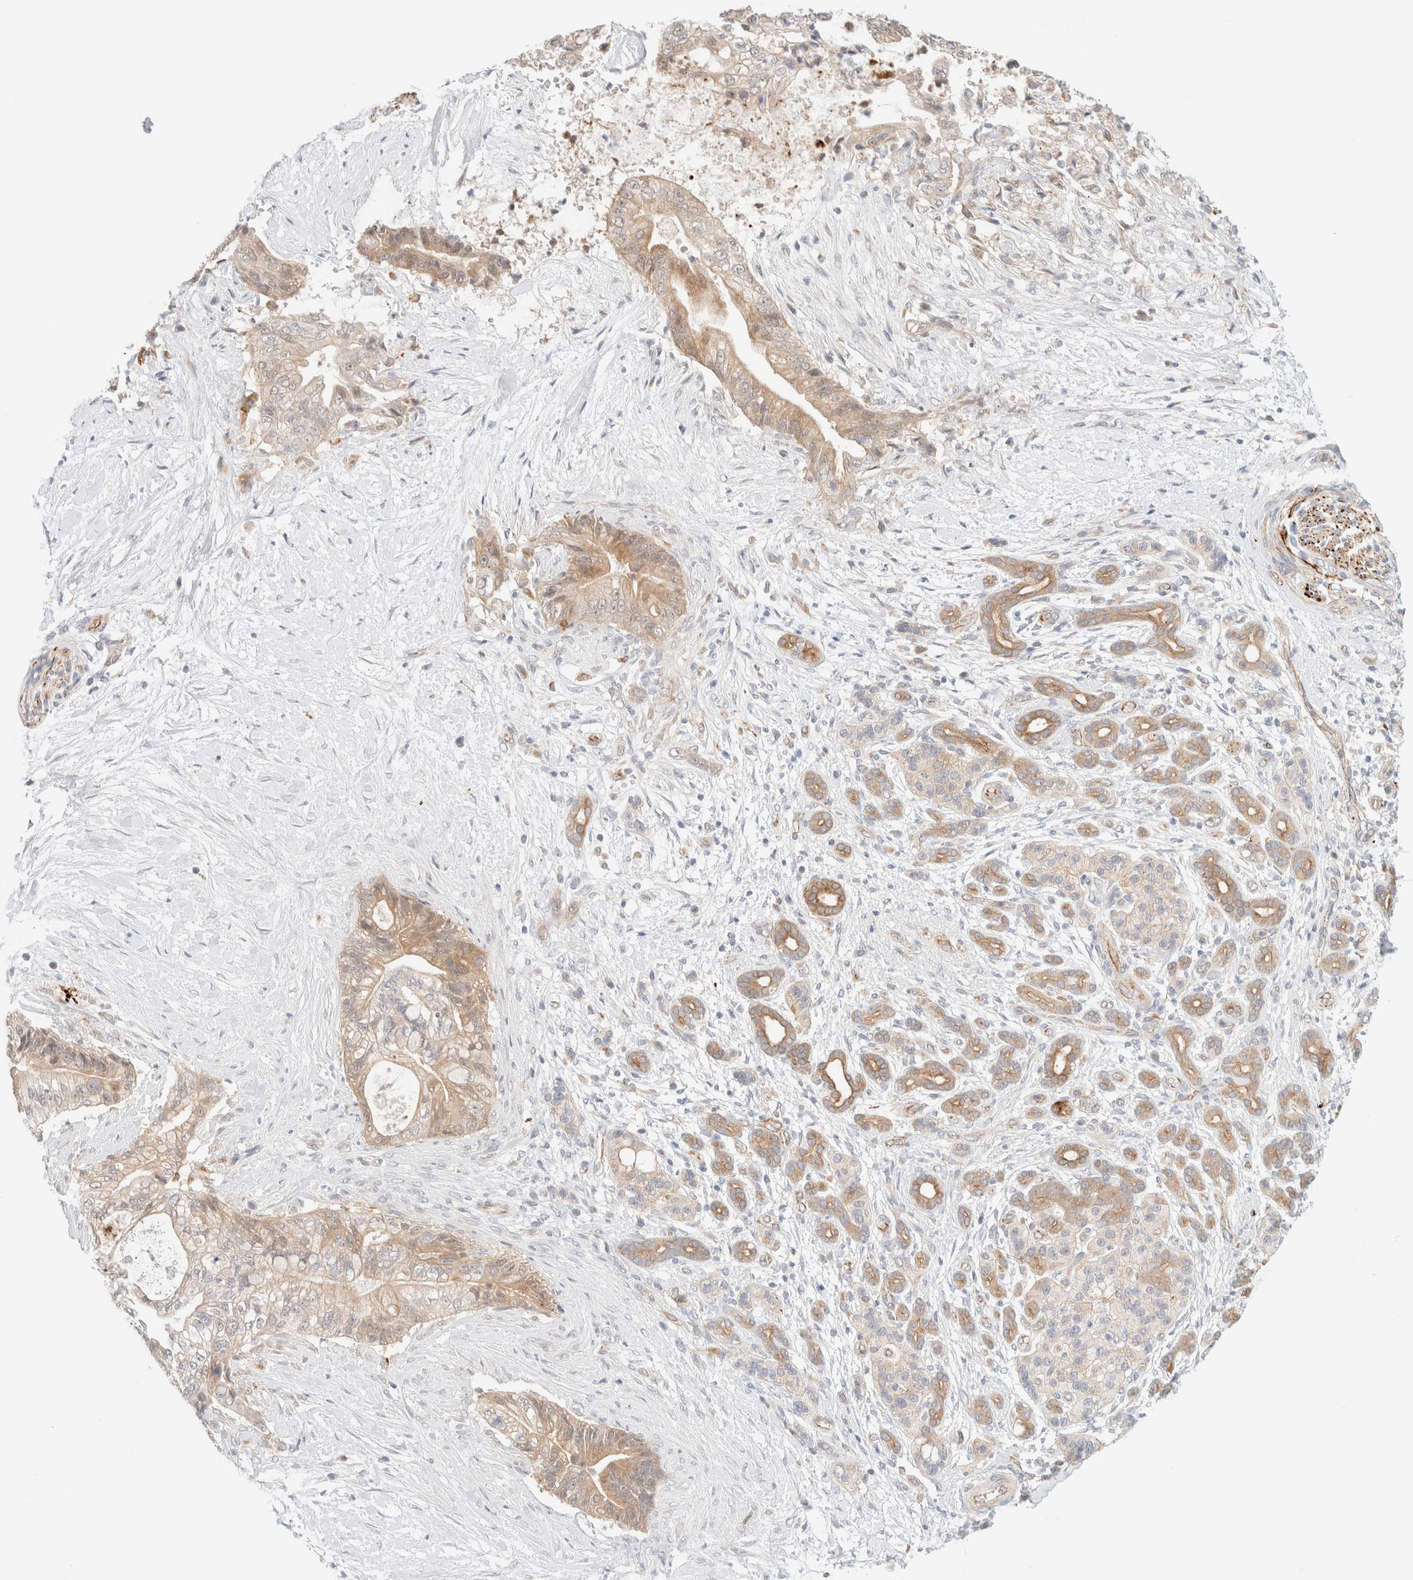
{"staining": {"intensity": "moderate", "quantity": ">75%", "location": "cytoplasmic/membranous"}, "tissue": "pancreatic cancer", "cell_type": "Tumor cells", "image_type": "cancer", "snomed": [{"axis": "morphology", "description": "Adenocarcinoma, NOS"}, {"axis": "topography", "description": "Pancreas"}], "caption": "This photomicrograph shows pancreatic adenocarcinoma stained with immunohistochemistry (IHC) to label a protein in brown. The cytoplasmic/membranous of tumor cells show moderate positivity for the protein. Nuclei are counter-stained blue.", "gene": "UNC13B", "patient": {"sex": "male", "age": 59}}